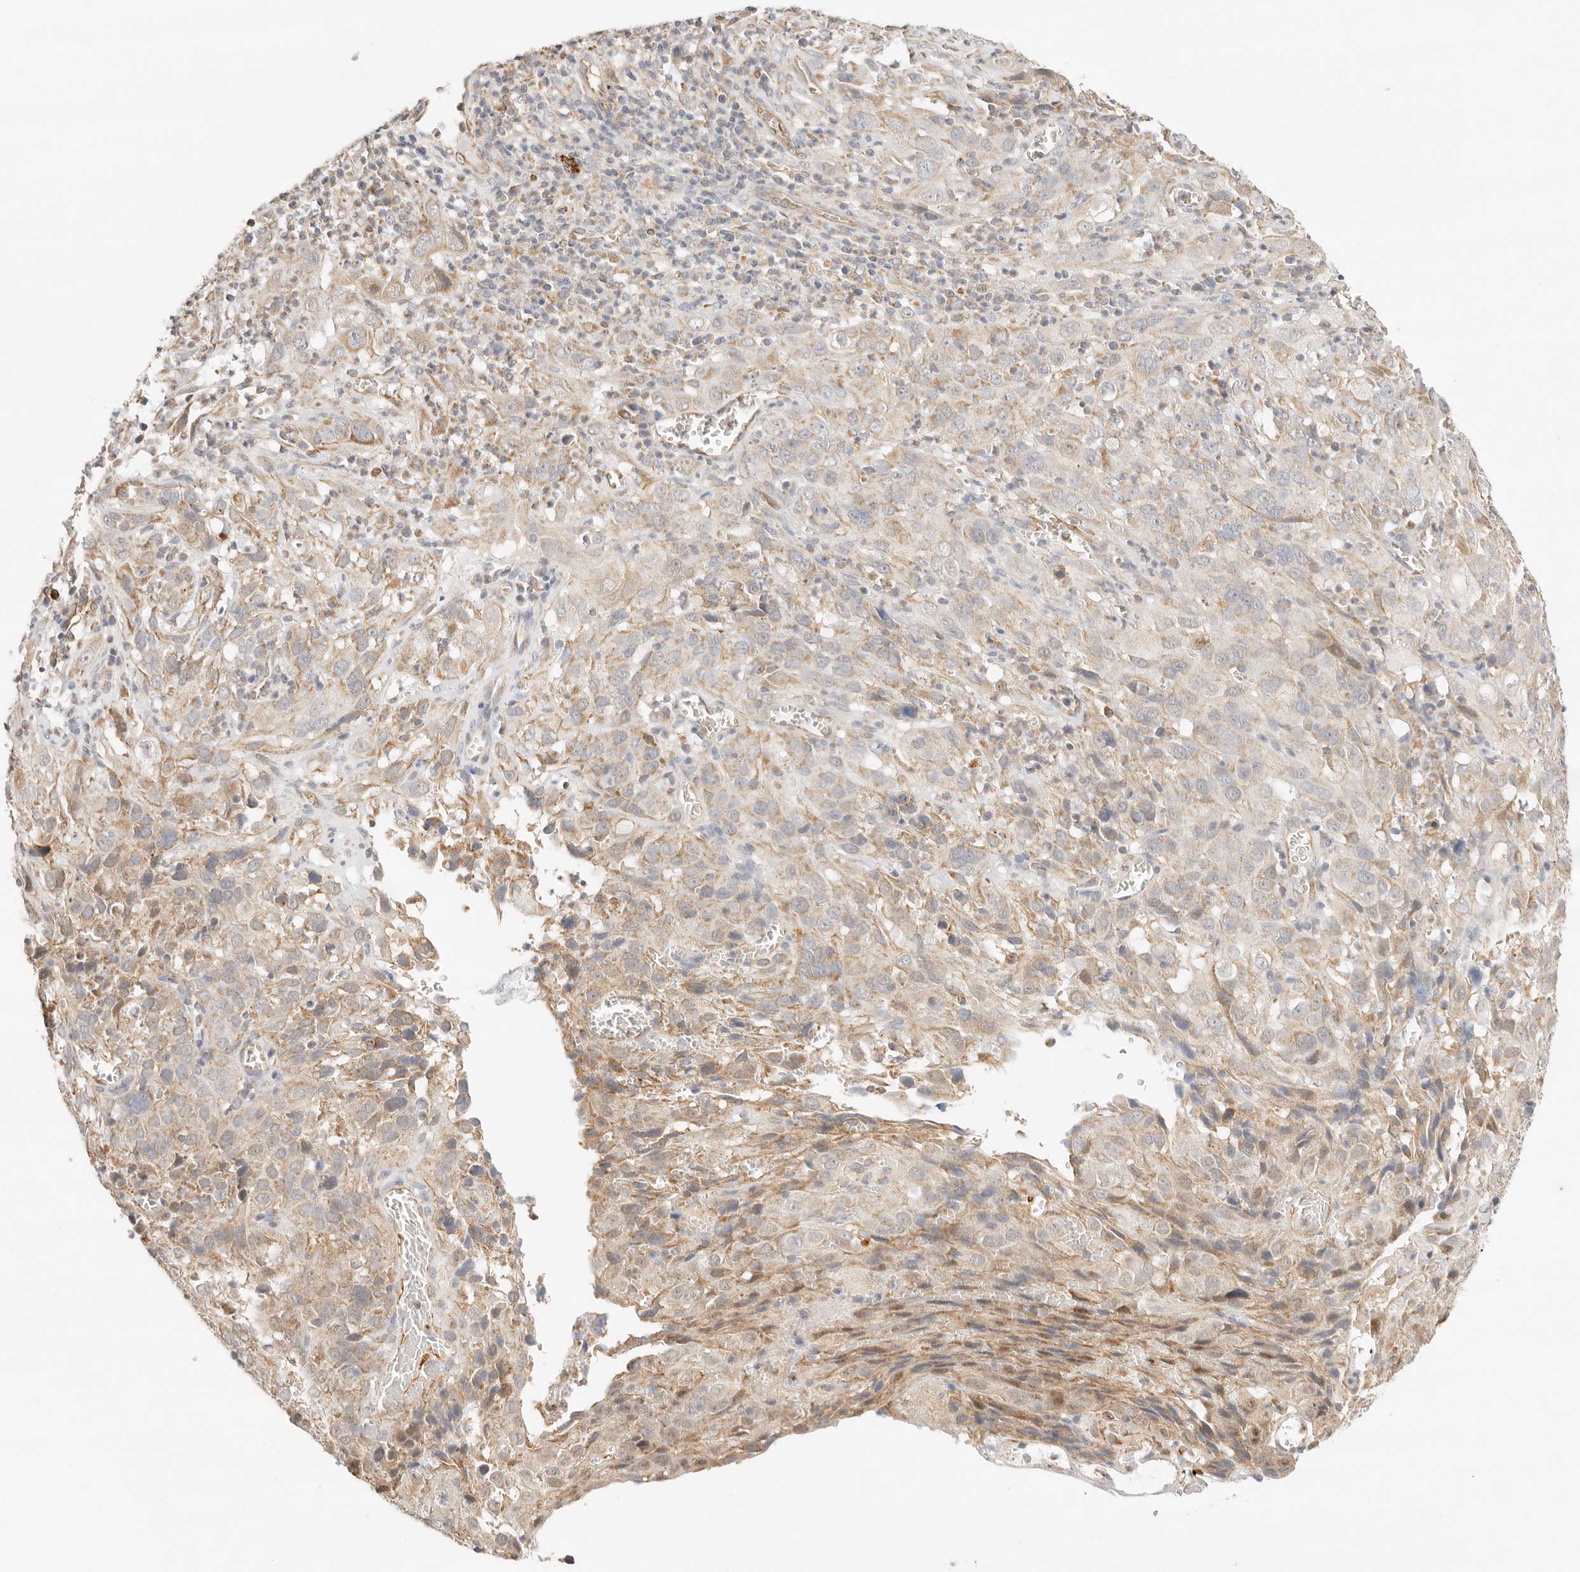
{"staining": {"intensity": "weak", "quantity": "25%-75%", "location": "cytoplasmic/membranous"}, "tissue": "cervical cancer", "cell_type": "Tumor cells", "image_type": "cancer", "snomed": [{"axis": "morphology", "description": "Squamous cell carcinoma, NOS"}, {"axis": "topography", "description": "Cervix"}], "caption": "Human squamous cell carcinoma (cervical) stained with a brown dye displays weak cytoplasmic/membranous positive staining in approximately 25%-75% of tumor cells.", "gene": "ZC3H11A", "patient": {"sex": "female", "age": 32}}